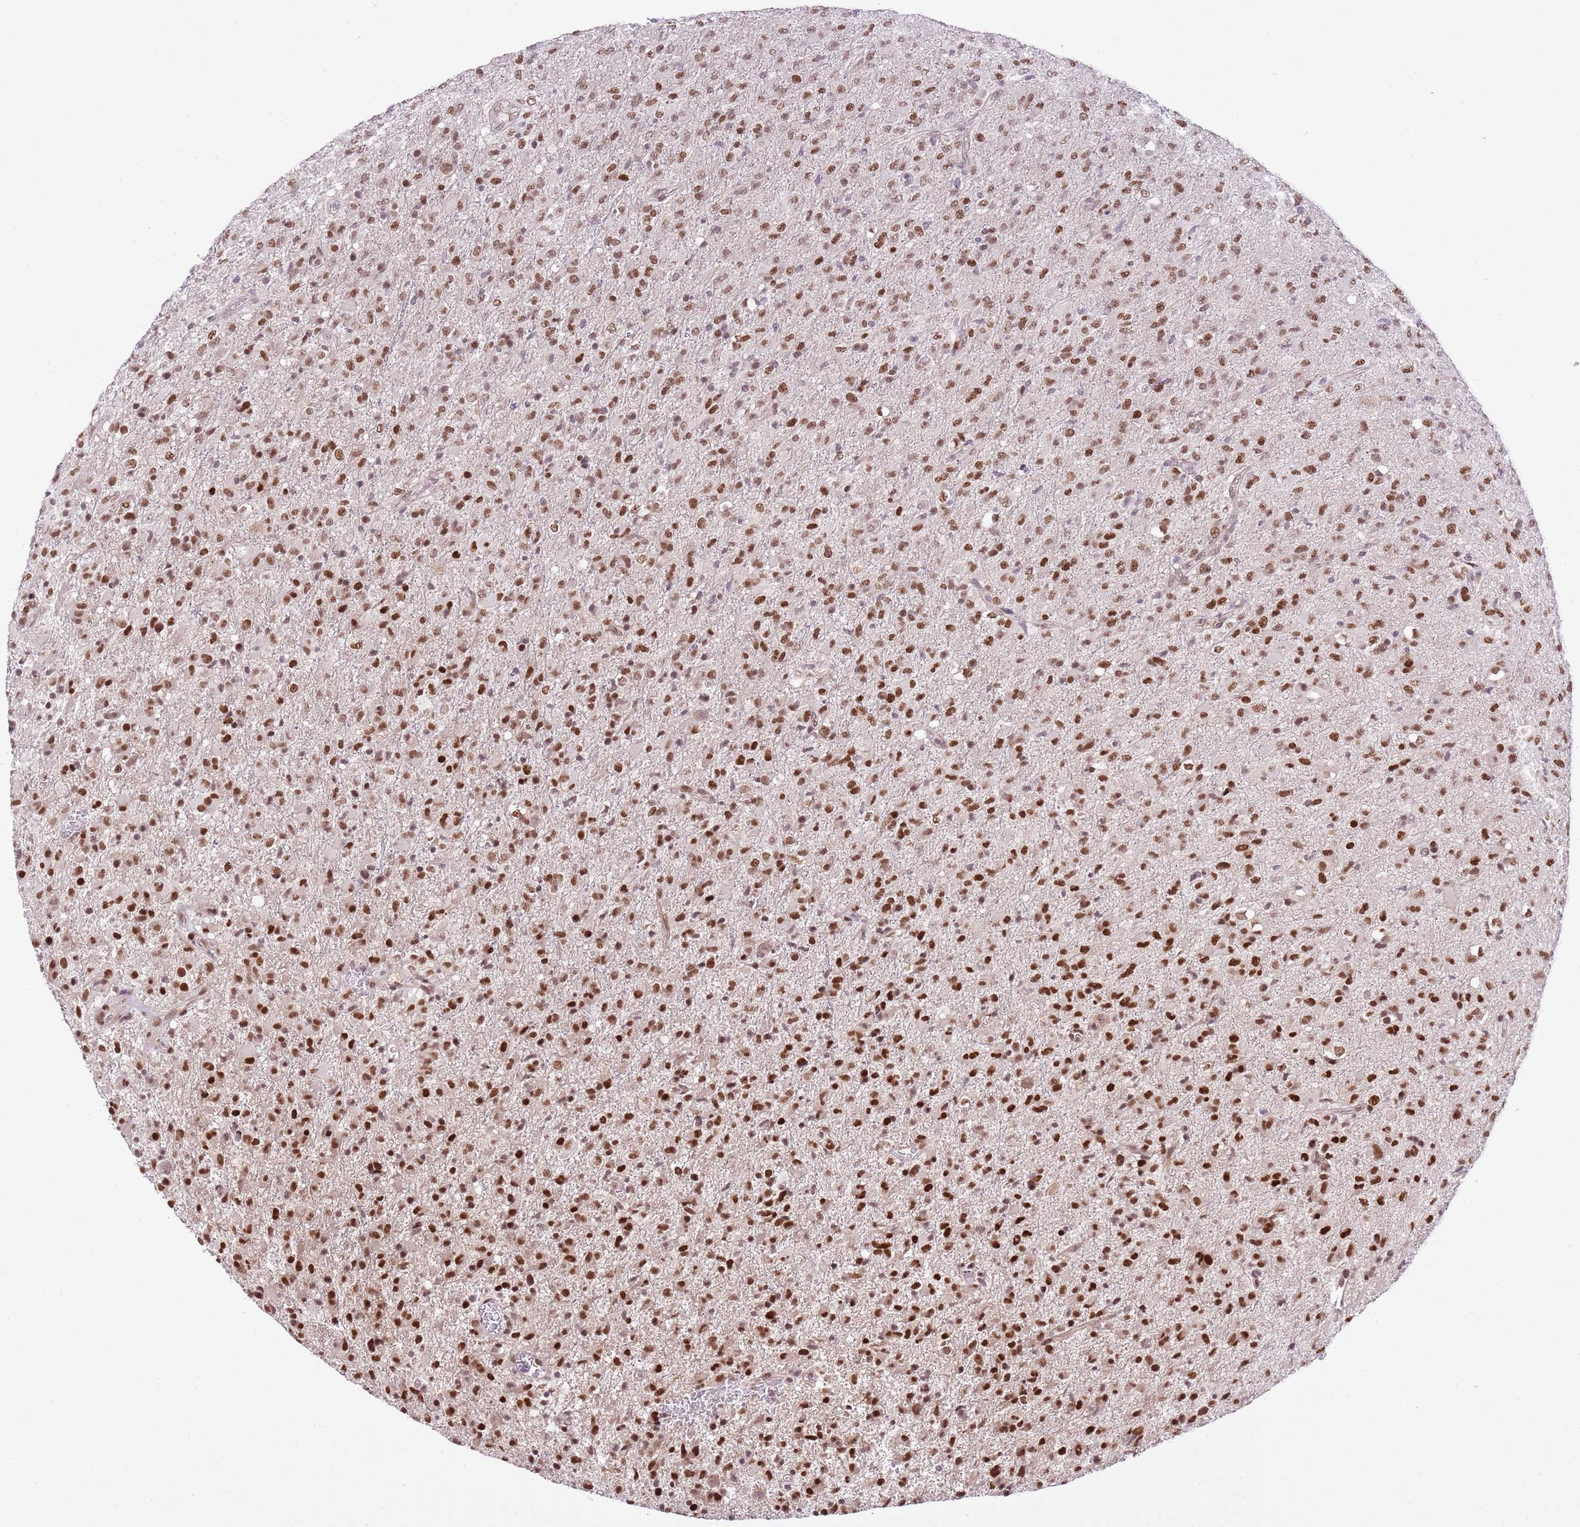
{"staining": {"intensity": "strong", "quantity": "25%-75%", "location": "nuclear"}, "tissue": "glioma", "cell_type": "Tumor cells", "image_type": "cancer", "snomed": [{"axis": "morphology", "description": "Glioma, malignant, Low grade"}, {"axis": "topography", "description": "Brain"}], "caption": "Protein staining demonstrates strong nuclear positivity in approximately 25%-75% of tumor cells in malignant low-grade glioma. (Brightfield microscopy of DAB IHC at high magnification).", "gene": "NACC2", "patient": {"sex": "male", "age": 65}}